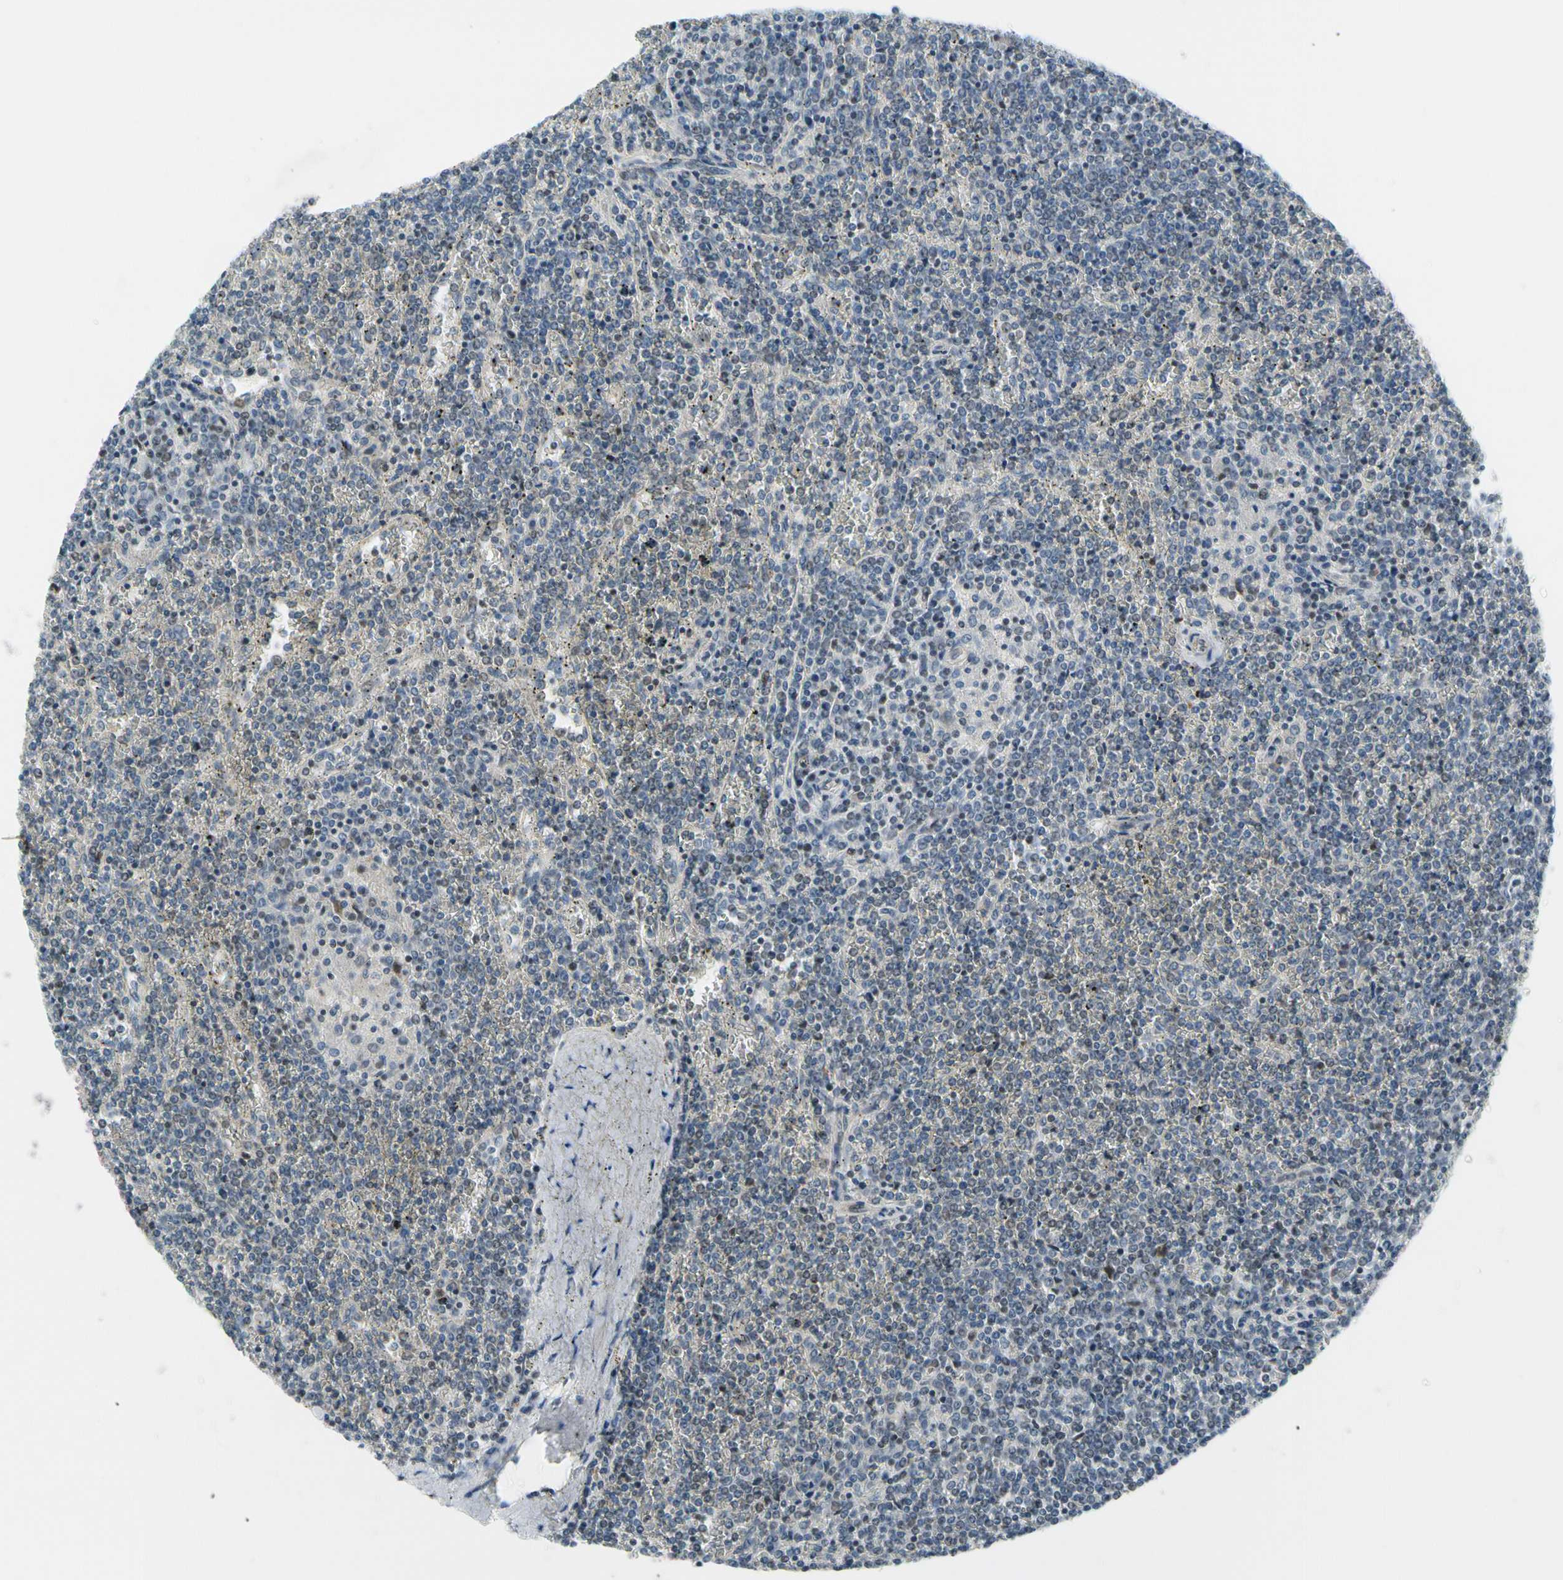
{"staining": {"intensity": "moderate", "quantity": "<25%", "location": "cytoplasmic/membranous"}, "tissue": "lymphoma", "cell_type": "Tumor cells", "image_type": "cancer", "snomed": [{"axis": "morphology", "description": "Malignant lymphoma, non-Hodgkin's type, Low grade"}, {"axis": "topography", "description": "Spleen"}], "caption": "IHC image of neoplastic tissue: low-grade malignant lymphoma, non-Hodgkin's type stained using IHC exhibits low levels of moderate protein expression localized specifically in the cytoplasmic/membranous of tumor cells, appearing as a cytoplasmic/membranous brown color.", "gene": "CFAP36", "patient": {"sex": "female", "age": 19}}